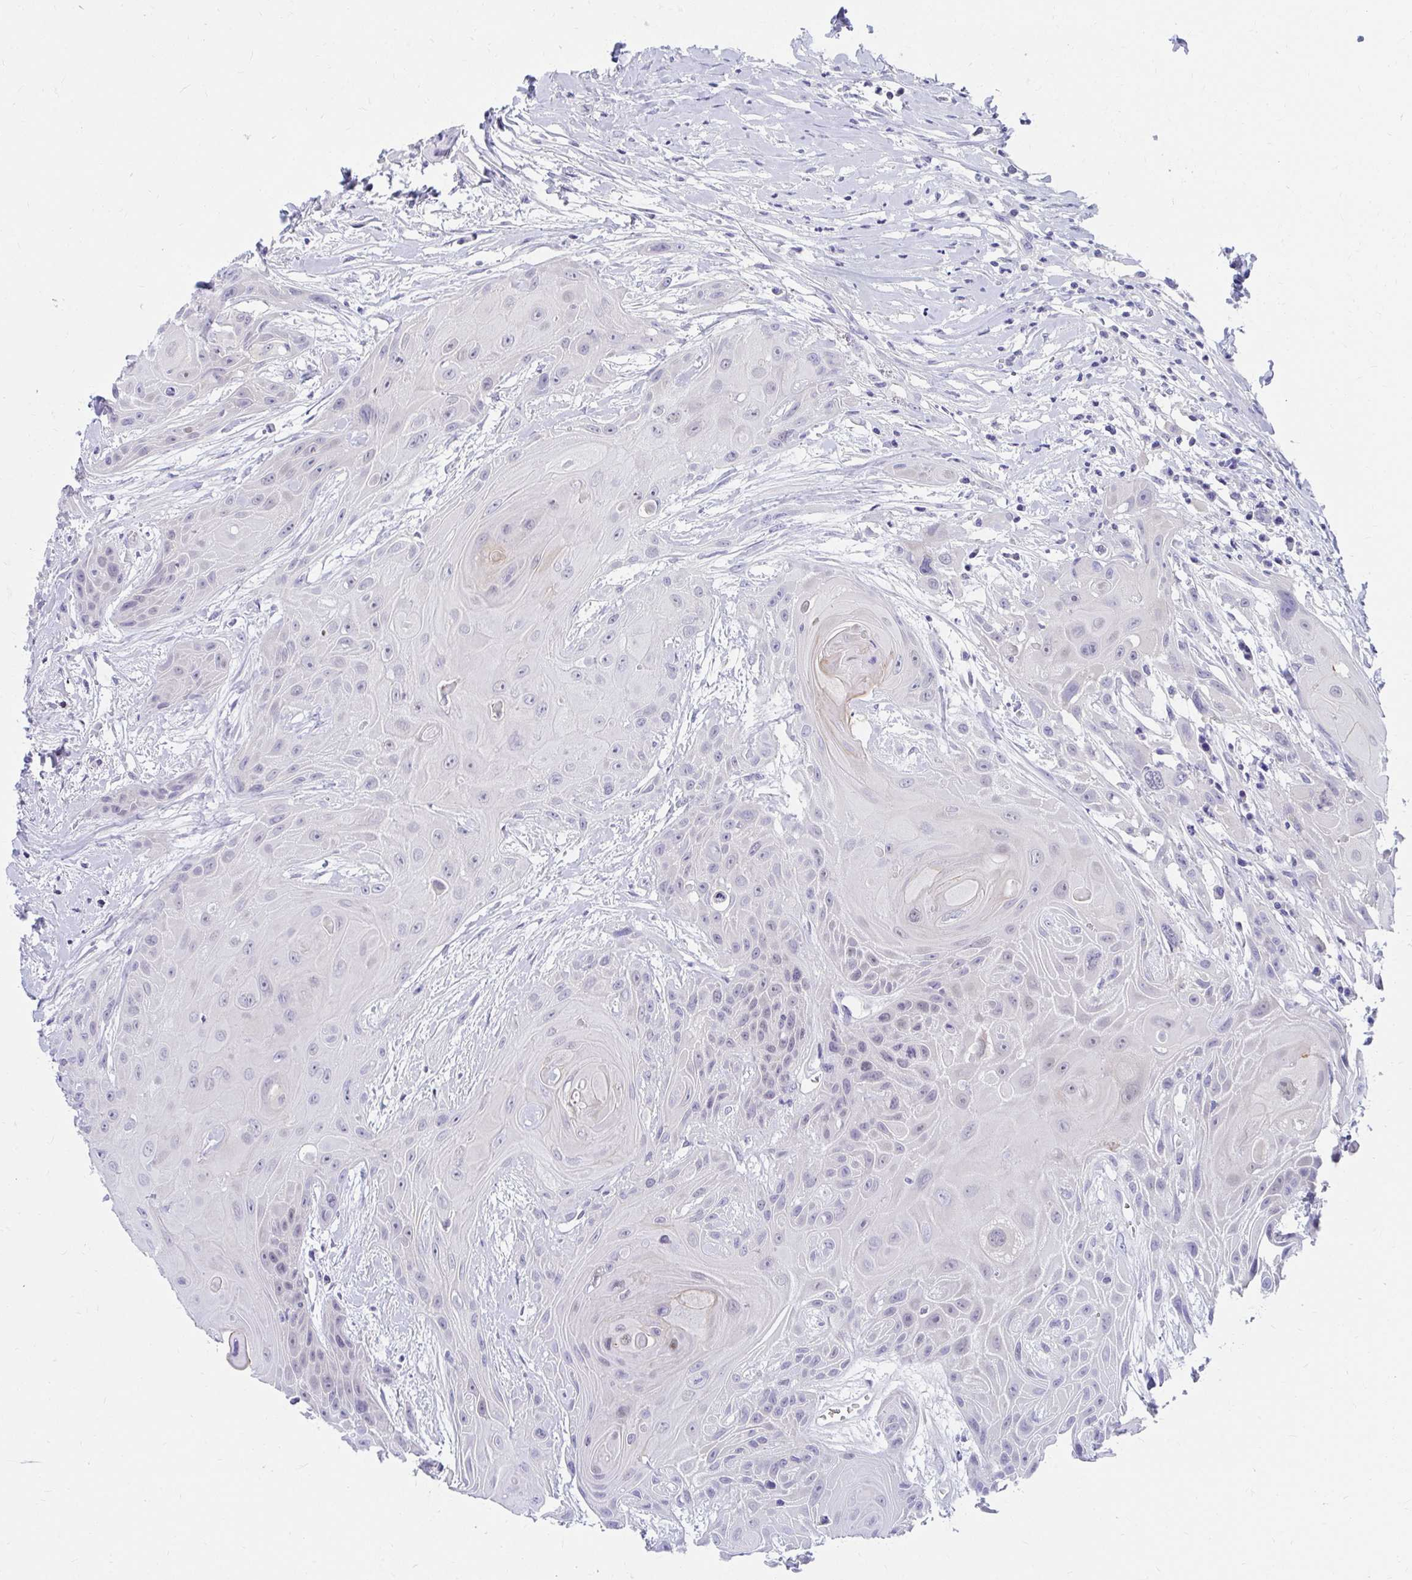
{"staining": {"intensity": "negative", "quantity": "none", "location": "none"}, "tissue": "head and neck cancer", "cell_type": "Tumor cells", "image_type": "cancer", "snomed": [{"axis": "morphology", "description": "Squamous cell carcinoma, NOS"}, {"axis": "topography", "description": "Head-Neck"}], "caption": "An image of head and neck cancer (squamous cell carcinoma) stained for a protein displays no brown staining in tumor cells. (Immunohistochemistry (ihc), brightfield microscopy, high magnification).", "gene": "C19orf81", "patient": {"sex": "female", "age": 73}}